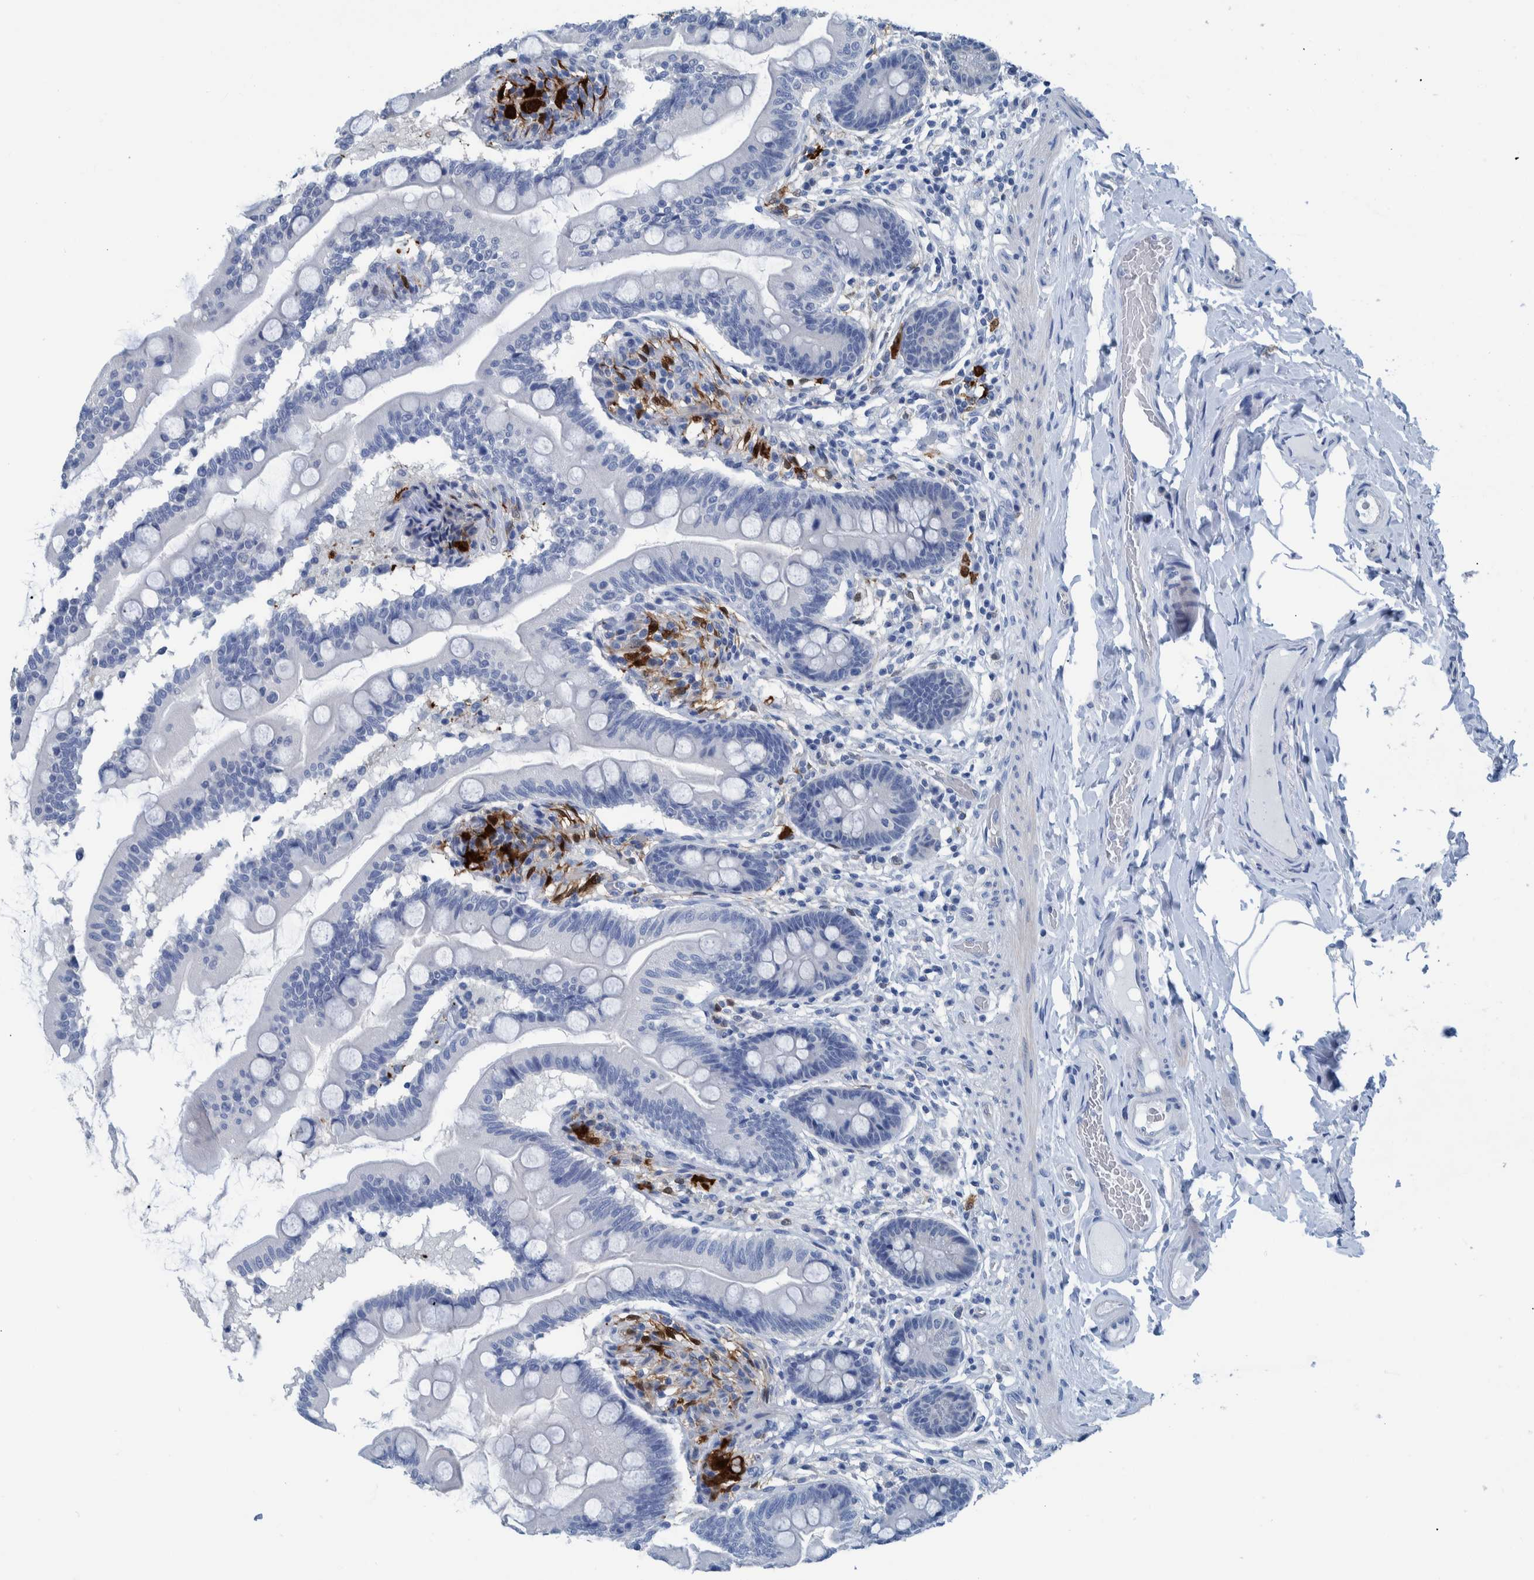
{"staining": {"intensity": "negative", "quantity": "none", "location": "none"}, "tissue": "small intestine", "cell_type": "Glandular cells", "image_type": "normal", "snomed": [{"axis": "morphology", "description": "Normal tissue, NOS"}, {"axis": "topography", "description": "Small intestine"}], "caption": "IHC photomicrograph of normal small intestine stained for a protein (brown), which displays no staining in glandular cells.", "gene": "IDO1", "patient": {"sex": "female", "age": 56}}